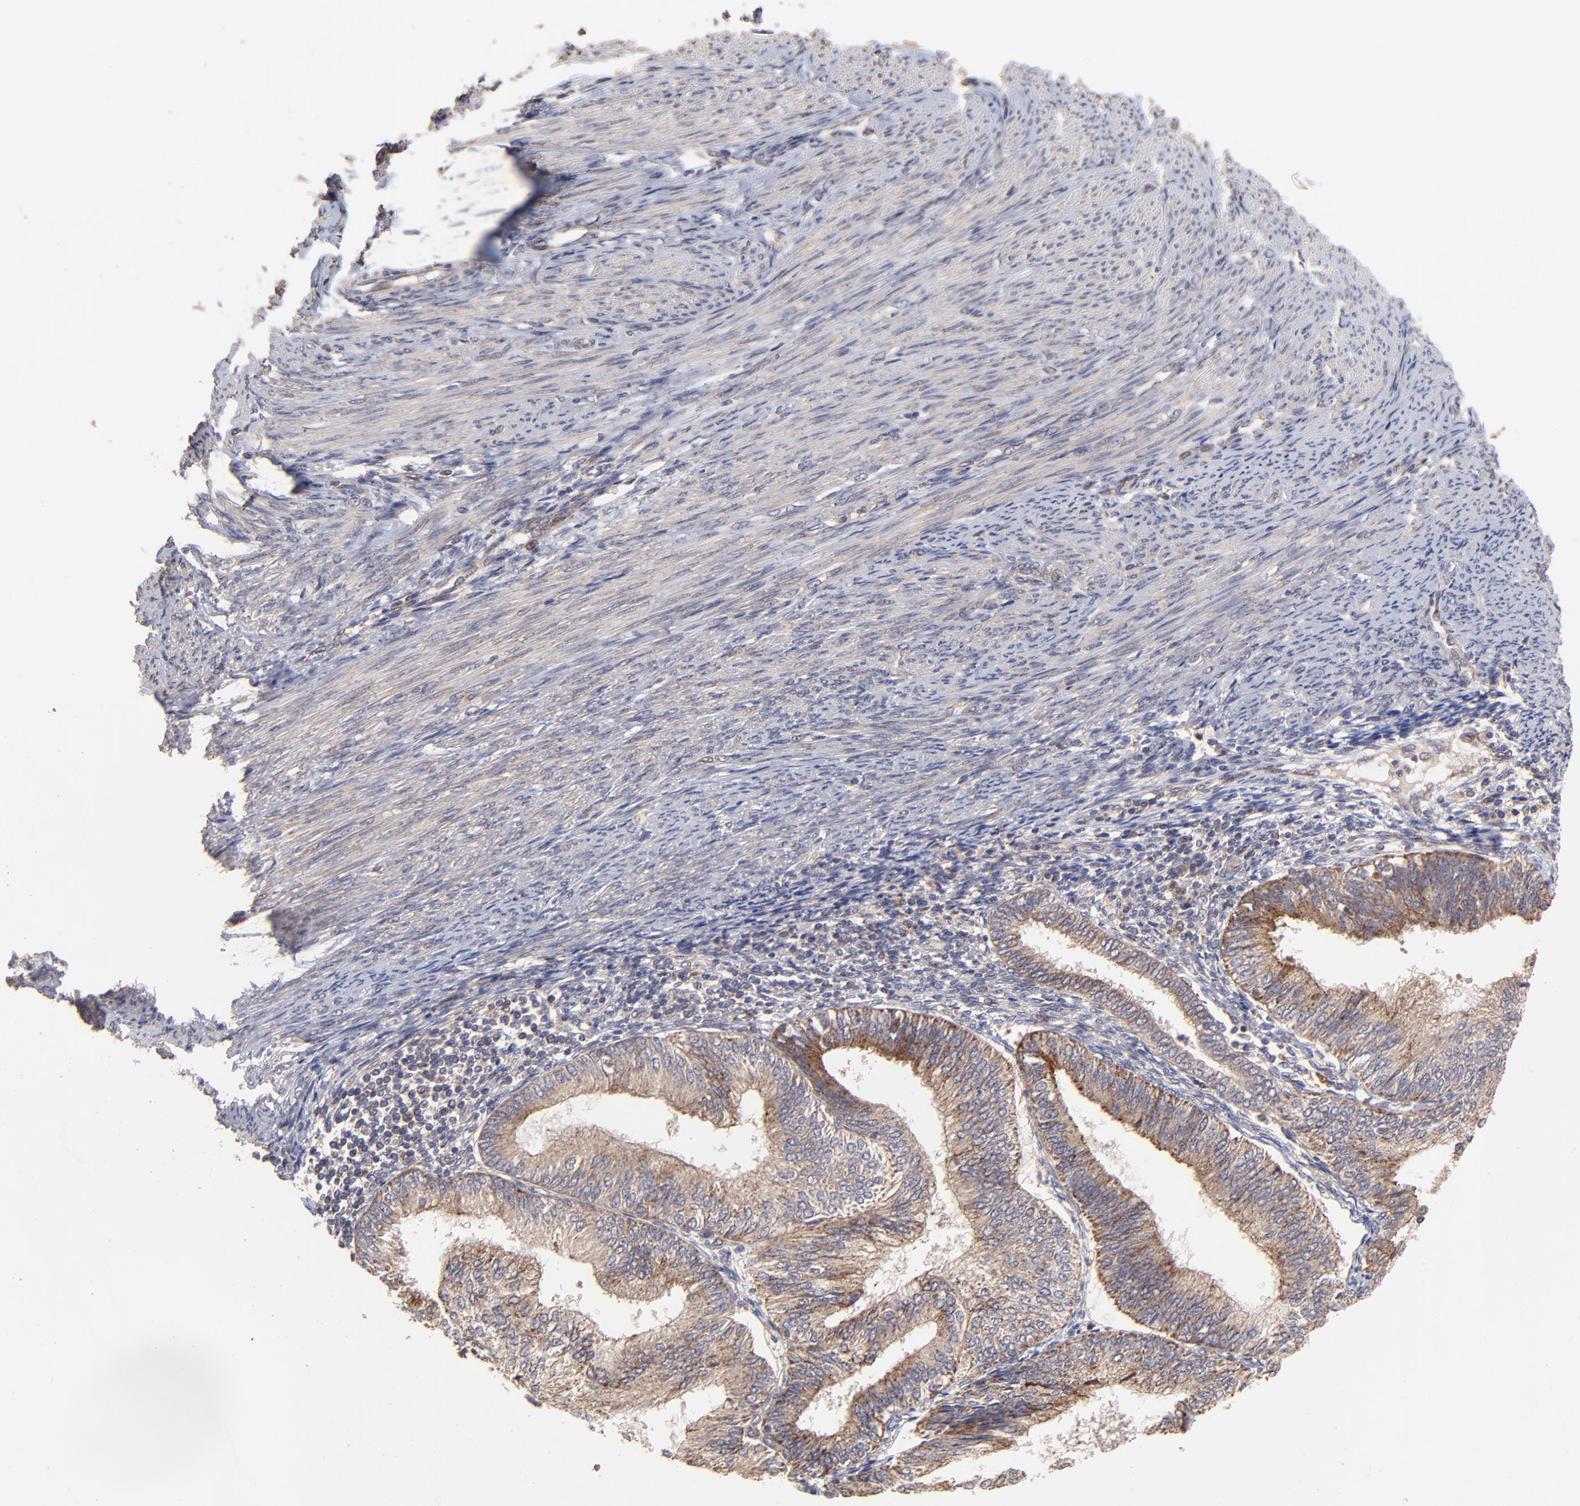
{"staining": {"intensity": "moderate", "quantity": ">75%", "location": "cytoplasmic/membranous"}, "tissue": "endometrial cancer", "cell_type": "Tumor cells", "image_type": "cancer", "snomed": [{"axis": "morphology", "description": "Adenocarcinoma, NOS"}, {"axis": "topography", "description": "Endometrium"}], "caption": "Moderate cytoplasmic/membranous staining for a protein is seen in approximately >75% of tumor cells of adenocarcinoma (endometrial) using IHC.", "gene": "BAIAP2L2", "patient": {"sex": "female", "age": 55}}